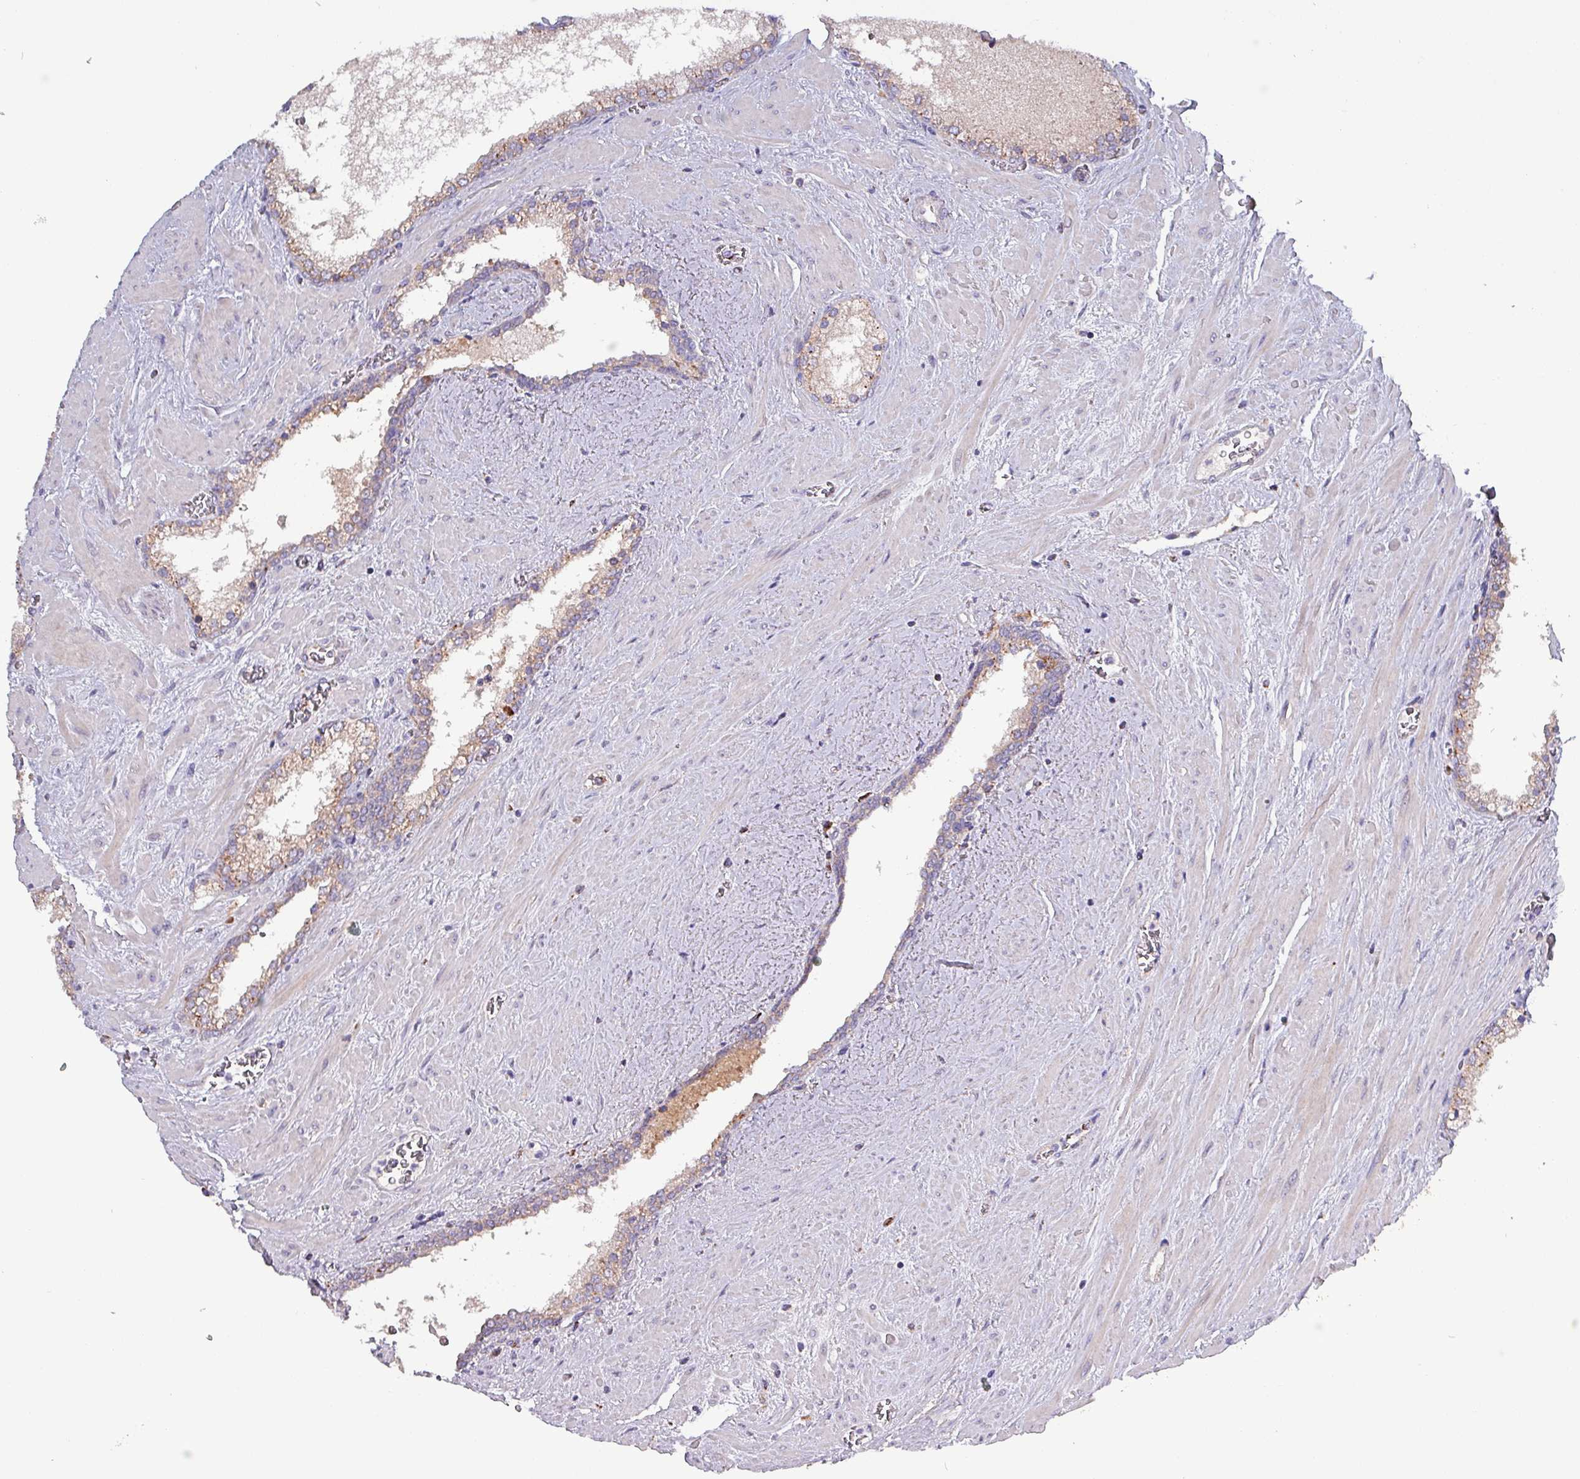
{"staining": {"intensity": "moderate", "quantity": ">75%", "location": "cytoplasmic/membranous"}, "tissue": "prostate cancer", "cell_type": "Tumor cells", "image_type": "cancer", "snomed": [{"axis": "morphology", "description": "Adenocarcinoma, High grade"}, {"axis": "topography", "description": "Prostate"}], "caption": "A histopathology image showing moderate cytoplasmic/membranous positivity in approximately >75% of tumor cells in prostate cancer (high-grade adenocarcinoma), as visualized by brown immunohistochemical staining.", "gene": "ZNF322", "patient": {"sex": "male", "age": 64}}